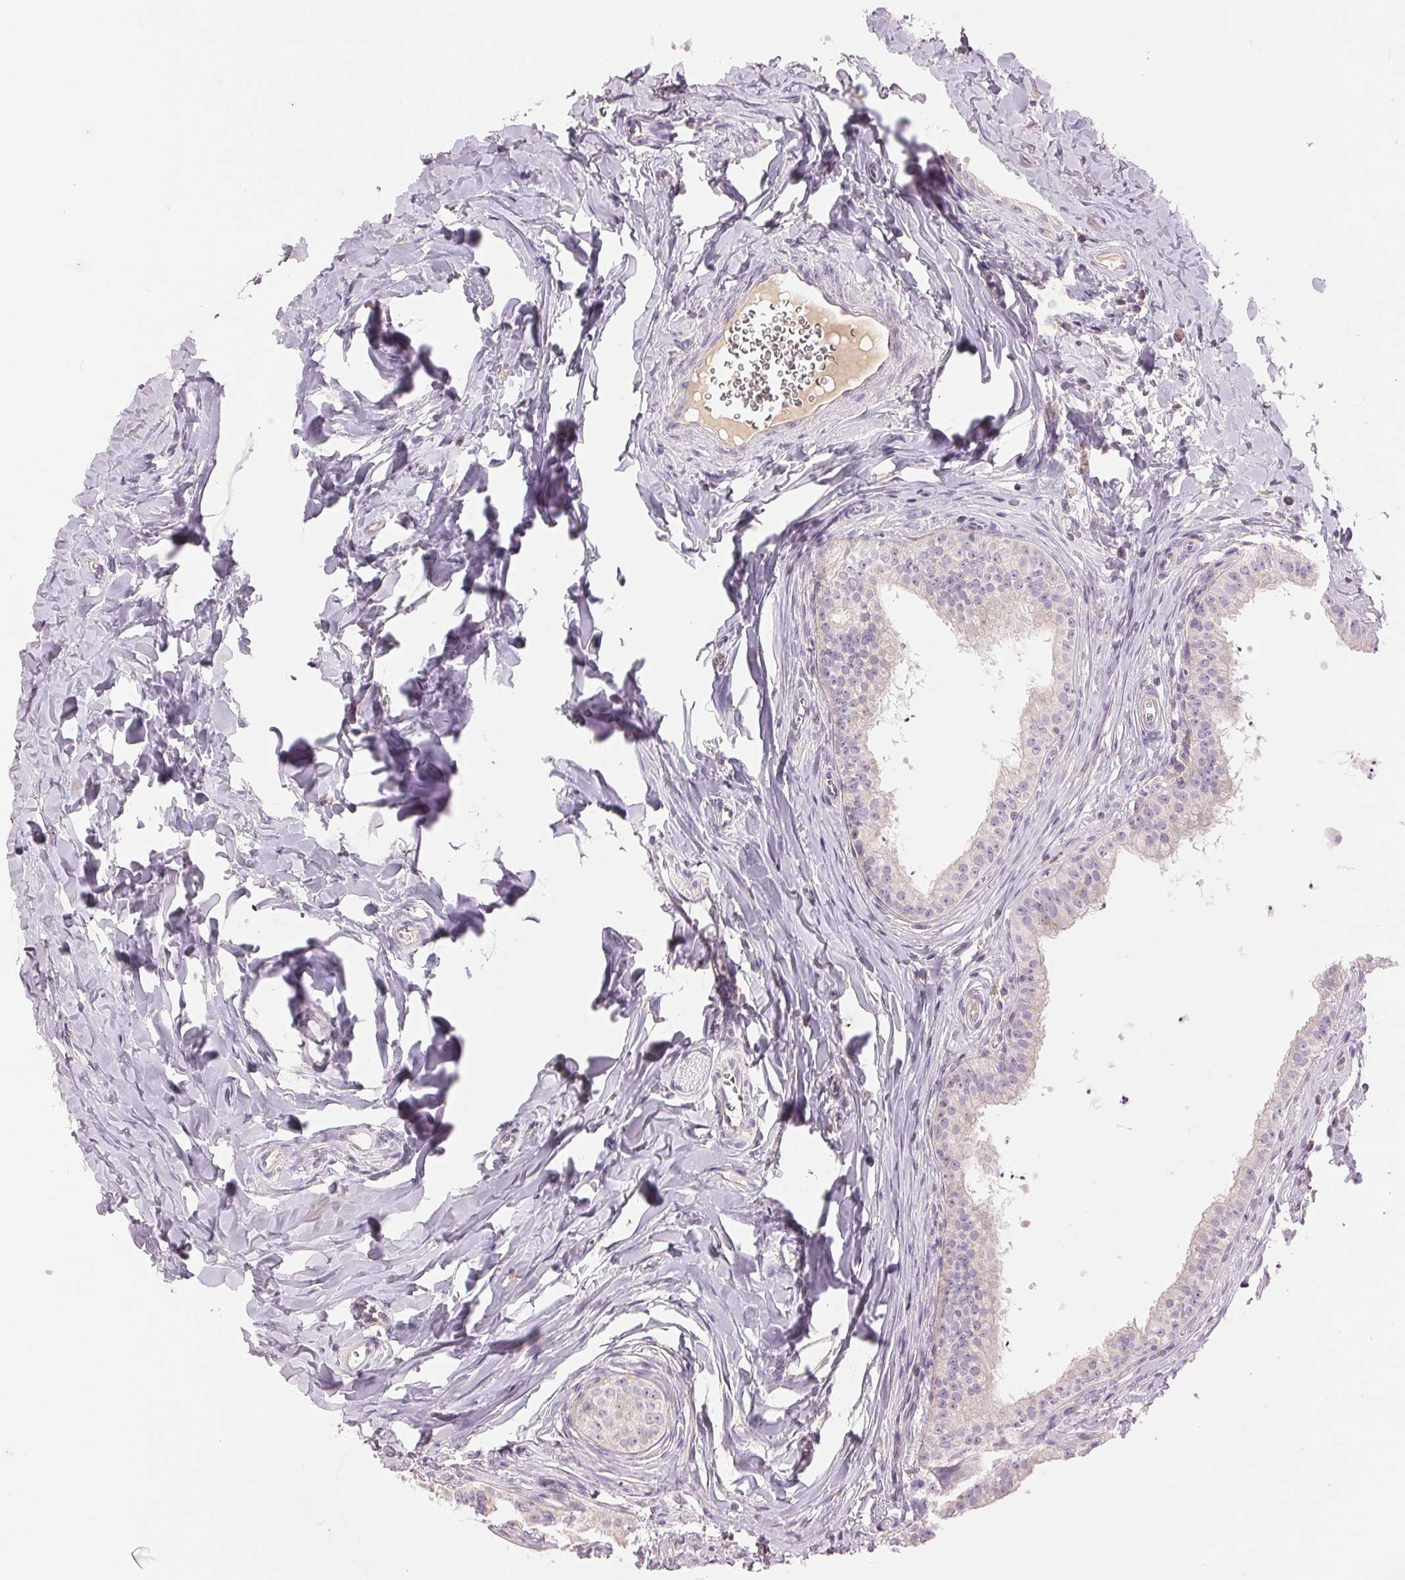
{"staining": {"intensity": "weak", "quantity": "<25%", "location": "cytoplasmic/membranous"}, "tissue": "epididymis", "cell_type": "Glandular cells", "image_type": "normal", "snomed": [{"axis": "morphology", "description": "Normal tissue, NOS"}, {"axis": "topography", "description": "Epididymis"}], "caption": "There is no significant positivity in glandular cells of epididymis.", "gene": "FXYD4", "patient": {"sex": "male", "age": 24}}